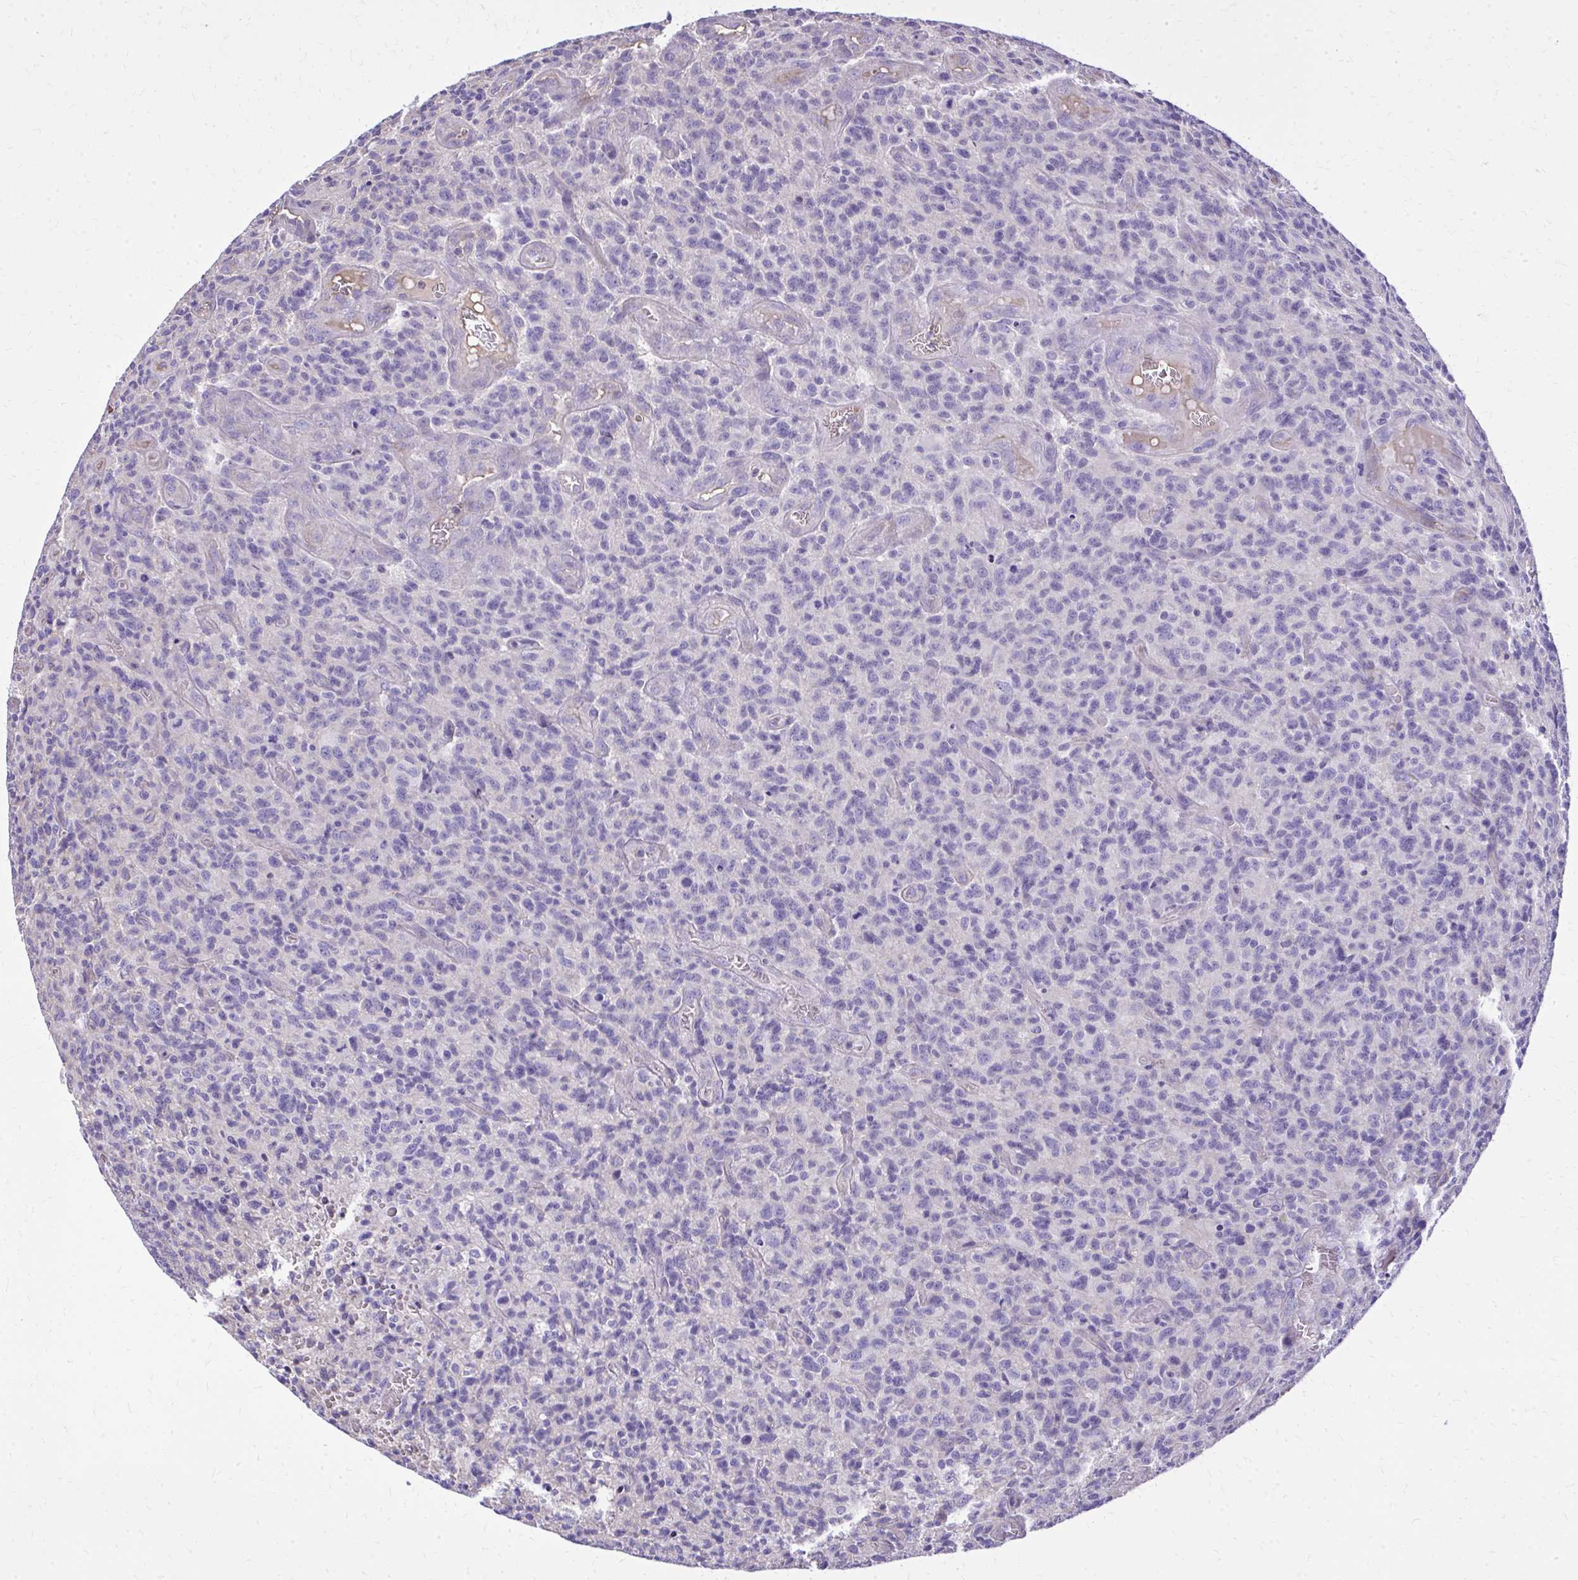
{"staining": {"intensity": "negative", "quantity": "none", "location": "none"}, "tissue": "glioma", "cell_type": "Tumor cells", "image_type": "cancer", "snomed": [{"axis": "morphology", "description": "Glioma, malignant, High grade"}, {"axis": "topography", "description": "Brain"}], "caption": "A histopathology image of glioma stained for a protein shows no brown staining in tumor cells.", "gene": "RUNDC3B", "patient": {"sex": "male", "age": 76}}